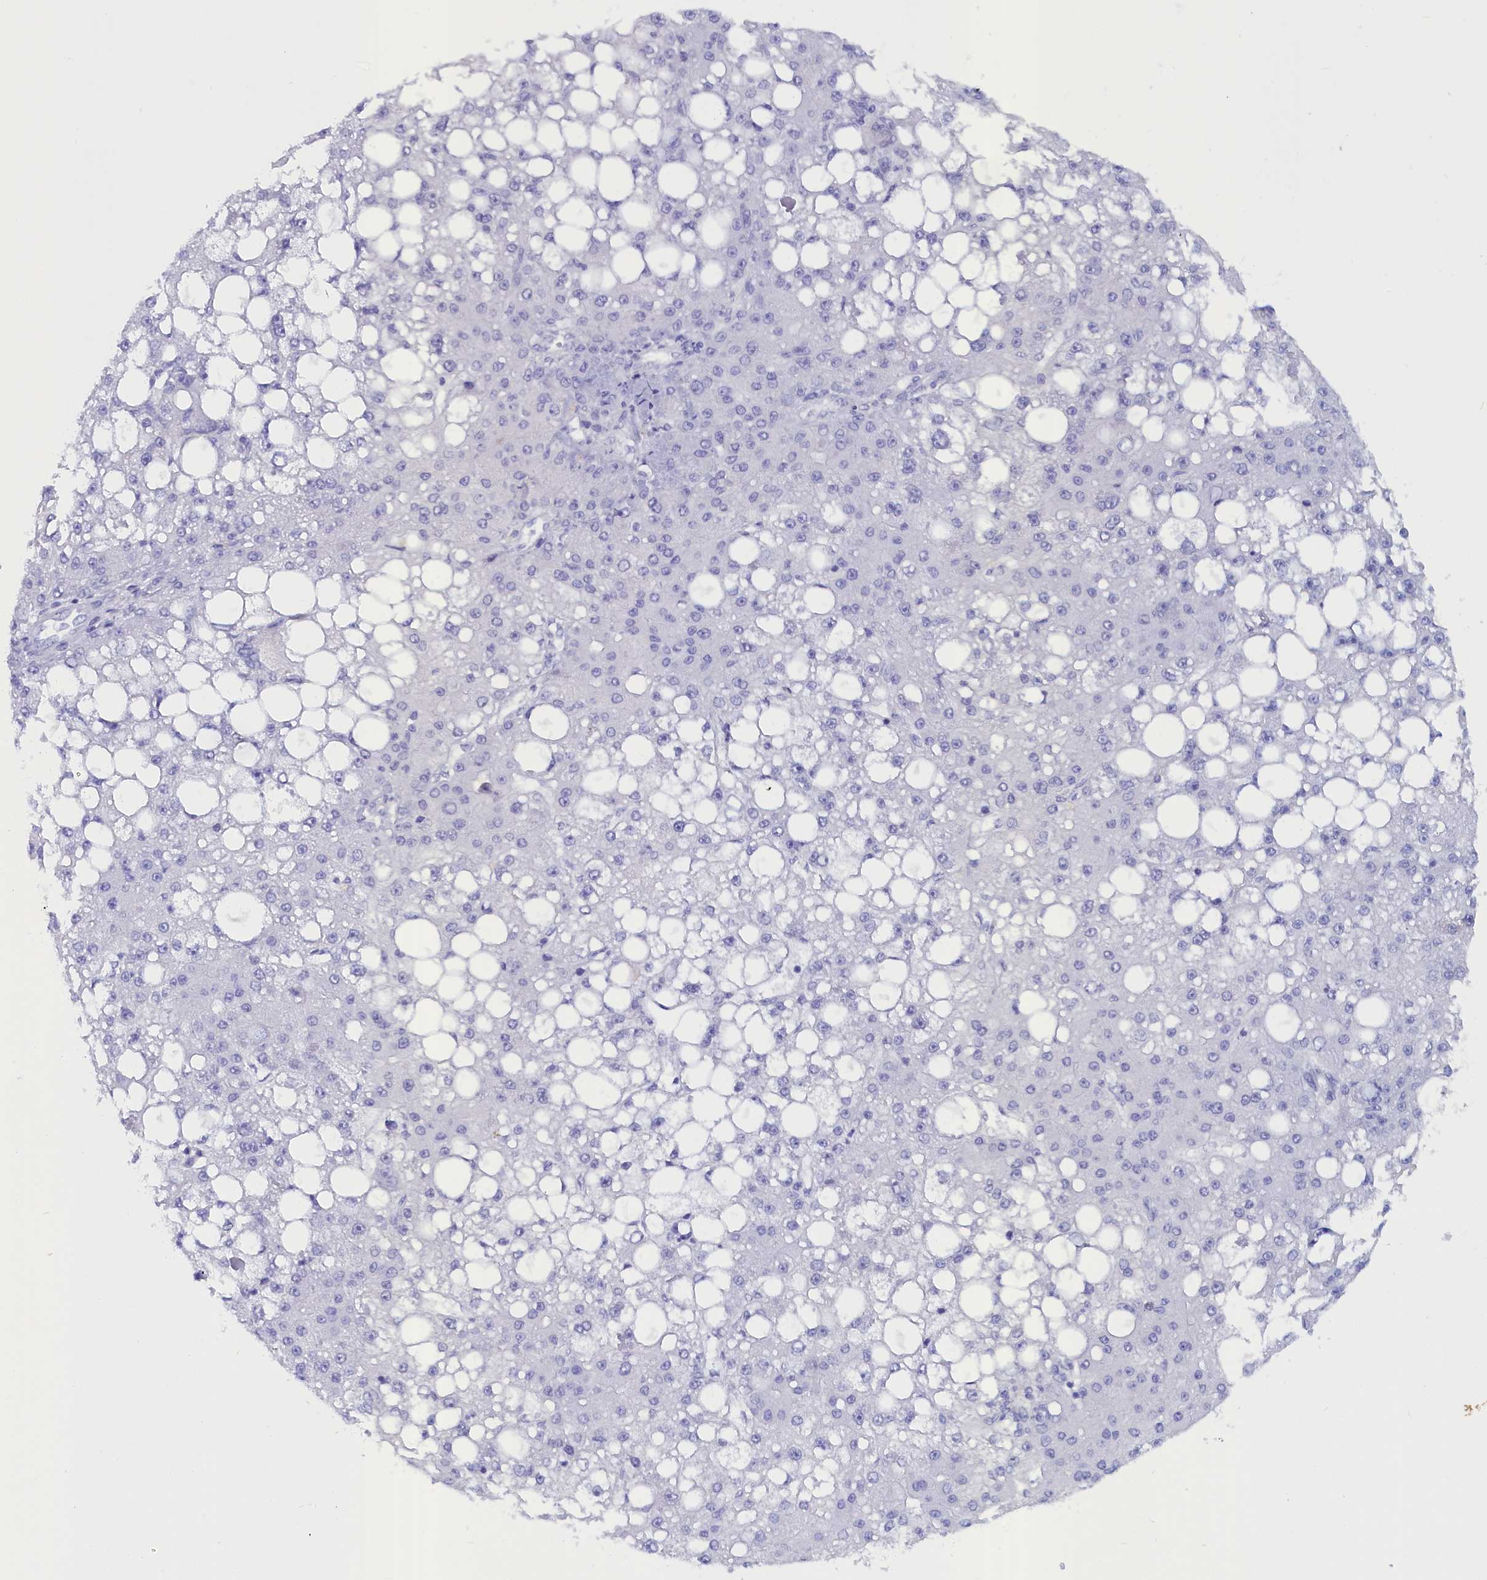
{"staining": {"intensity": "negative", "quantity": "none", "location": "none"}, "tissue": "liver cancer", "cell_type": "Tumor cells", "image_type": "cancer", "snomed": [{"axis": "morphology", "description": "Carcinoma, Hepatocellular, NOS"}, {"axis": "topography", "description": "Liver"}], "caption": "Immunohistochemical staining of hepatocellular carcinoma (liver) displays no significant staining in tumor cells. (Immunohistochemistry, brightfield microscopy, high magnification).", "gene": "ANKRD2", "patient": {"sex": "male", "age": 67}}